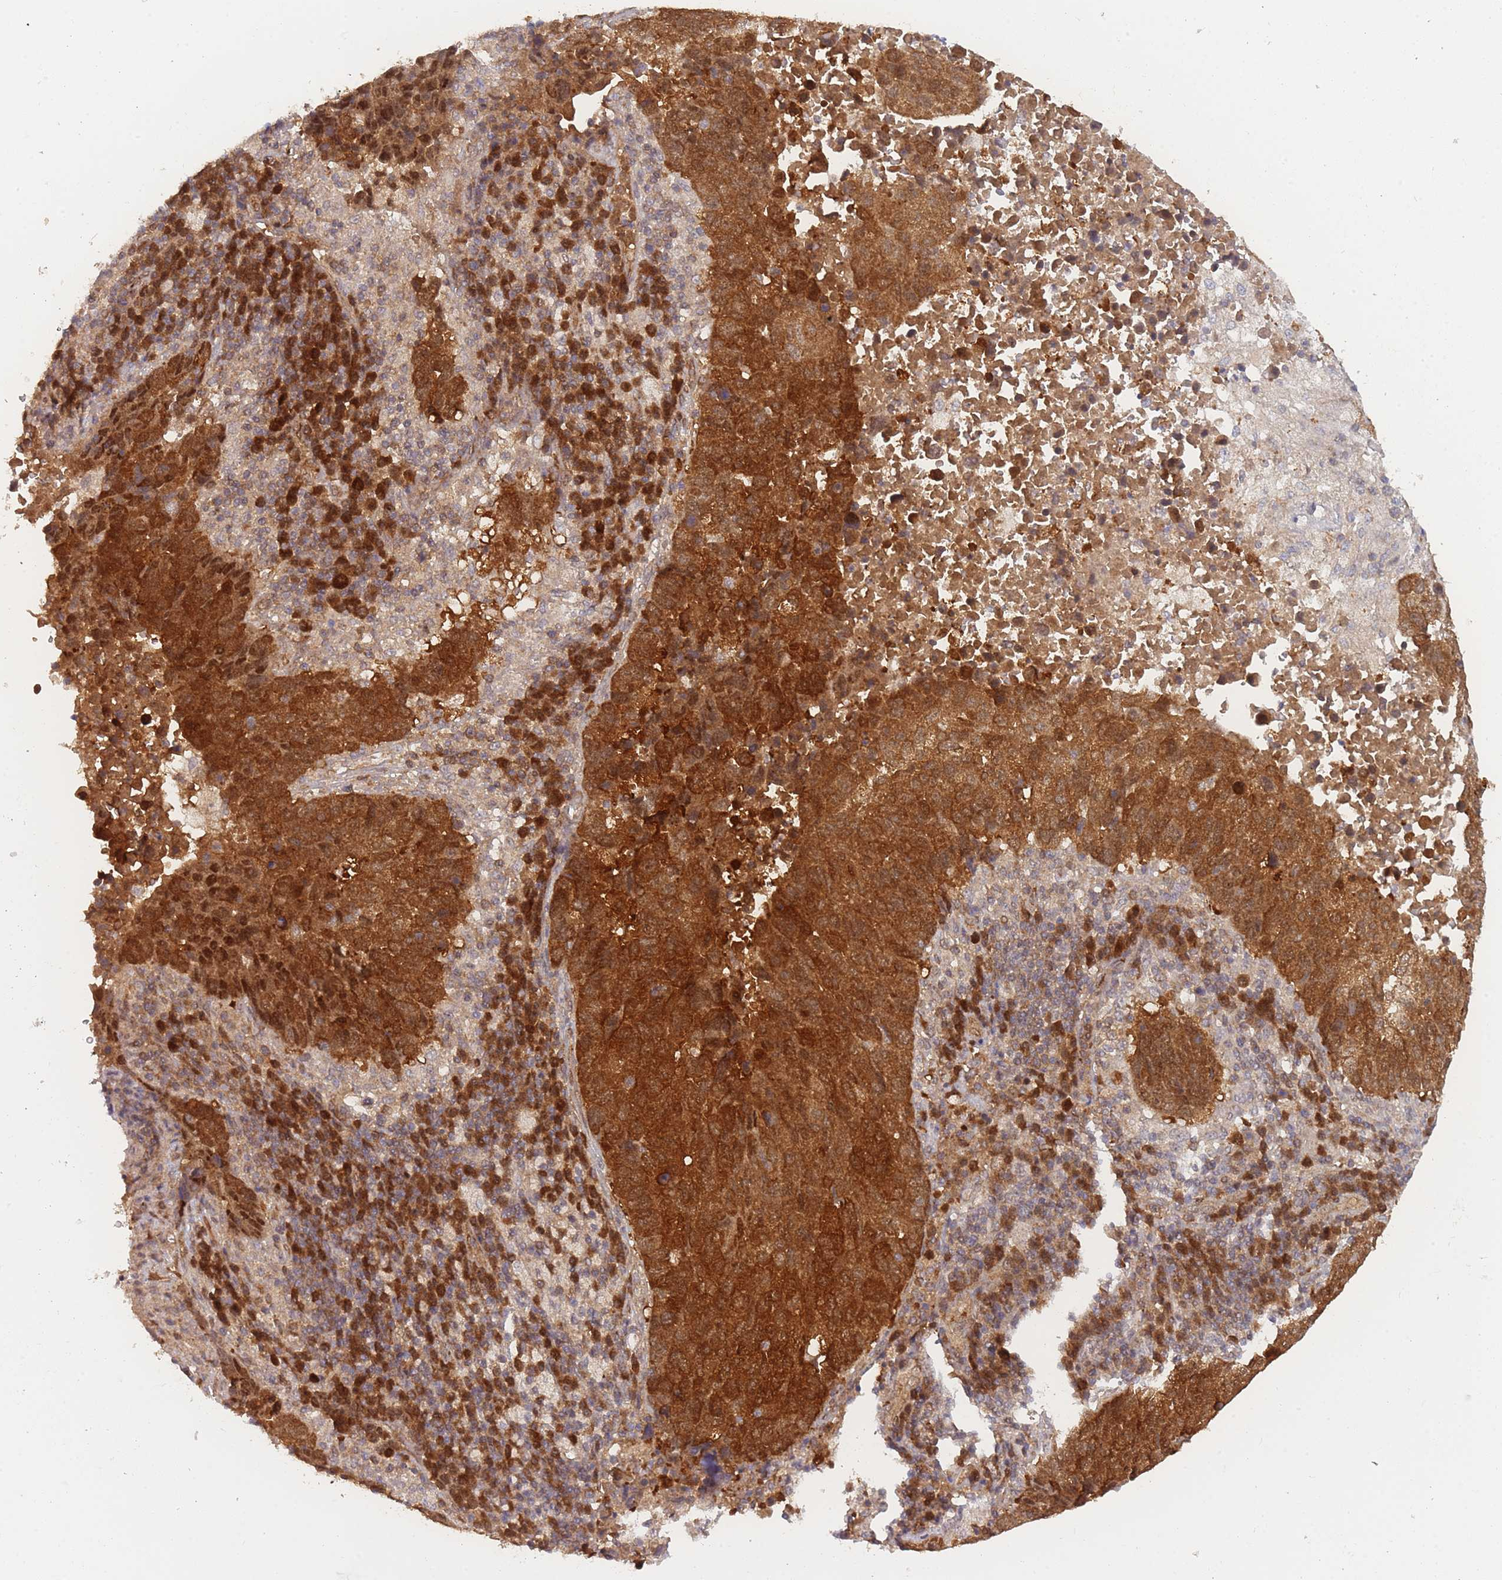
{"staining": {"intensity": "strong", "quantity": ">75%", "location": "cytoplasmic/membranous"}, "tissue": "lung cancer", "cell_type": "Tumor cells", "image_type": "cancer", "snomed": [{"axis": "morphology", "description": "Squamous cell carcinoma, NOS"}, {"axis": "topography", "description": "Lung"}], "caption": "Tumor cells display high levels of strong cytoplasmic/membranous positivity in about >75% of cells in lung squamous cell carcinoma.", "gene": "MRI1", "patient": {"sex": "male", "age": 73}}